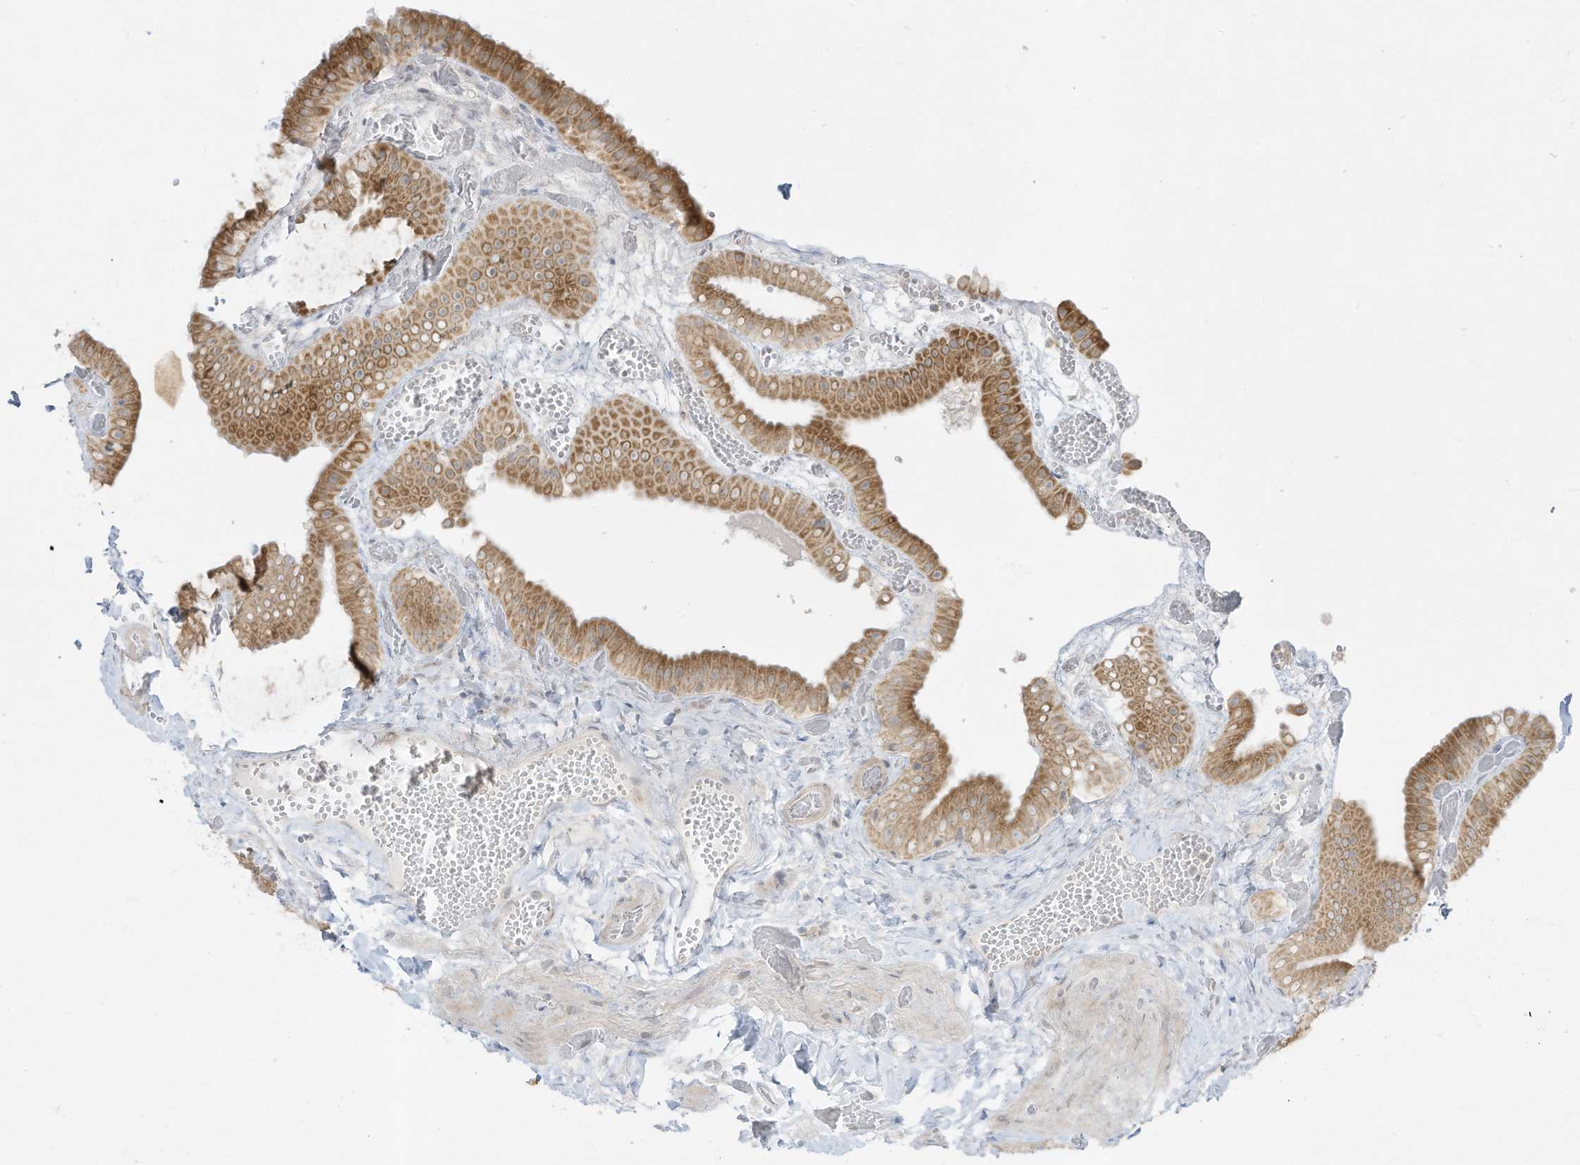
{"staining": {"intensity": "moderate", "quantity": ">75%", "location": "cytoplasmic/membranous"}, "tissue": "gallbladder", "cell_type": "Glandular cells", "image_type": "normal", "snomed": [{"axis": "morphology", "description": "Normal tissue, NOS"}, {"axis": "topography", "description": "Gallbladder"}], "caption": "Immunohistochemical staining of benign human gallbladder demonstrates medium levels of moderate cytoplasmic/membranous expression in approximately >75% of glandular cells.", "gene": "PTK6", "patient": {"sex": "female", "age": 64}}